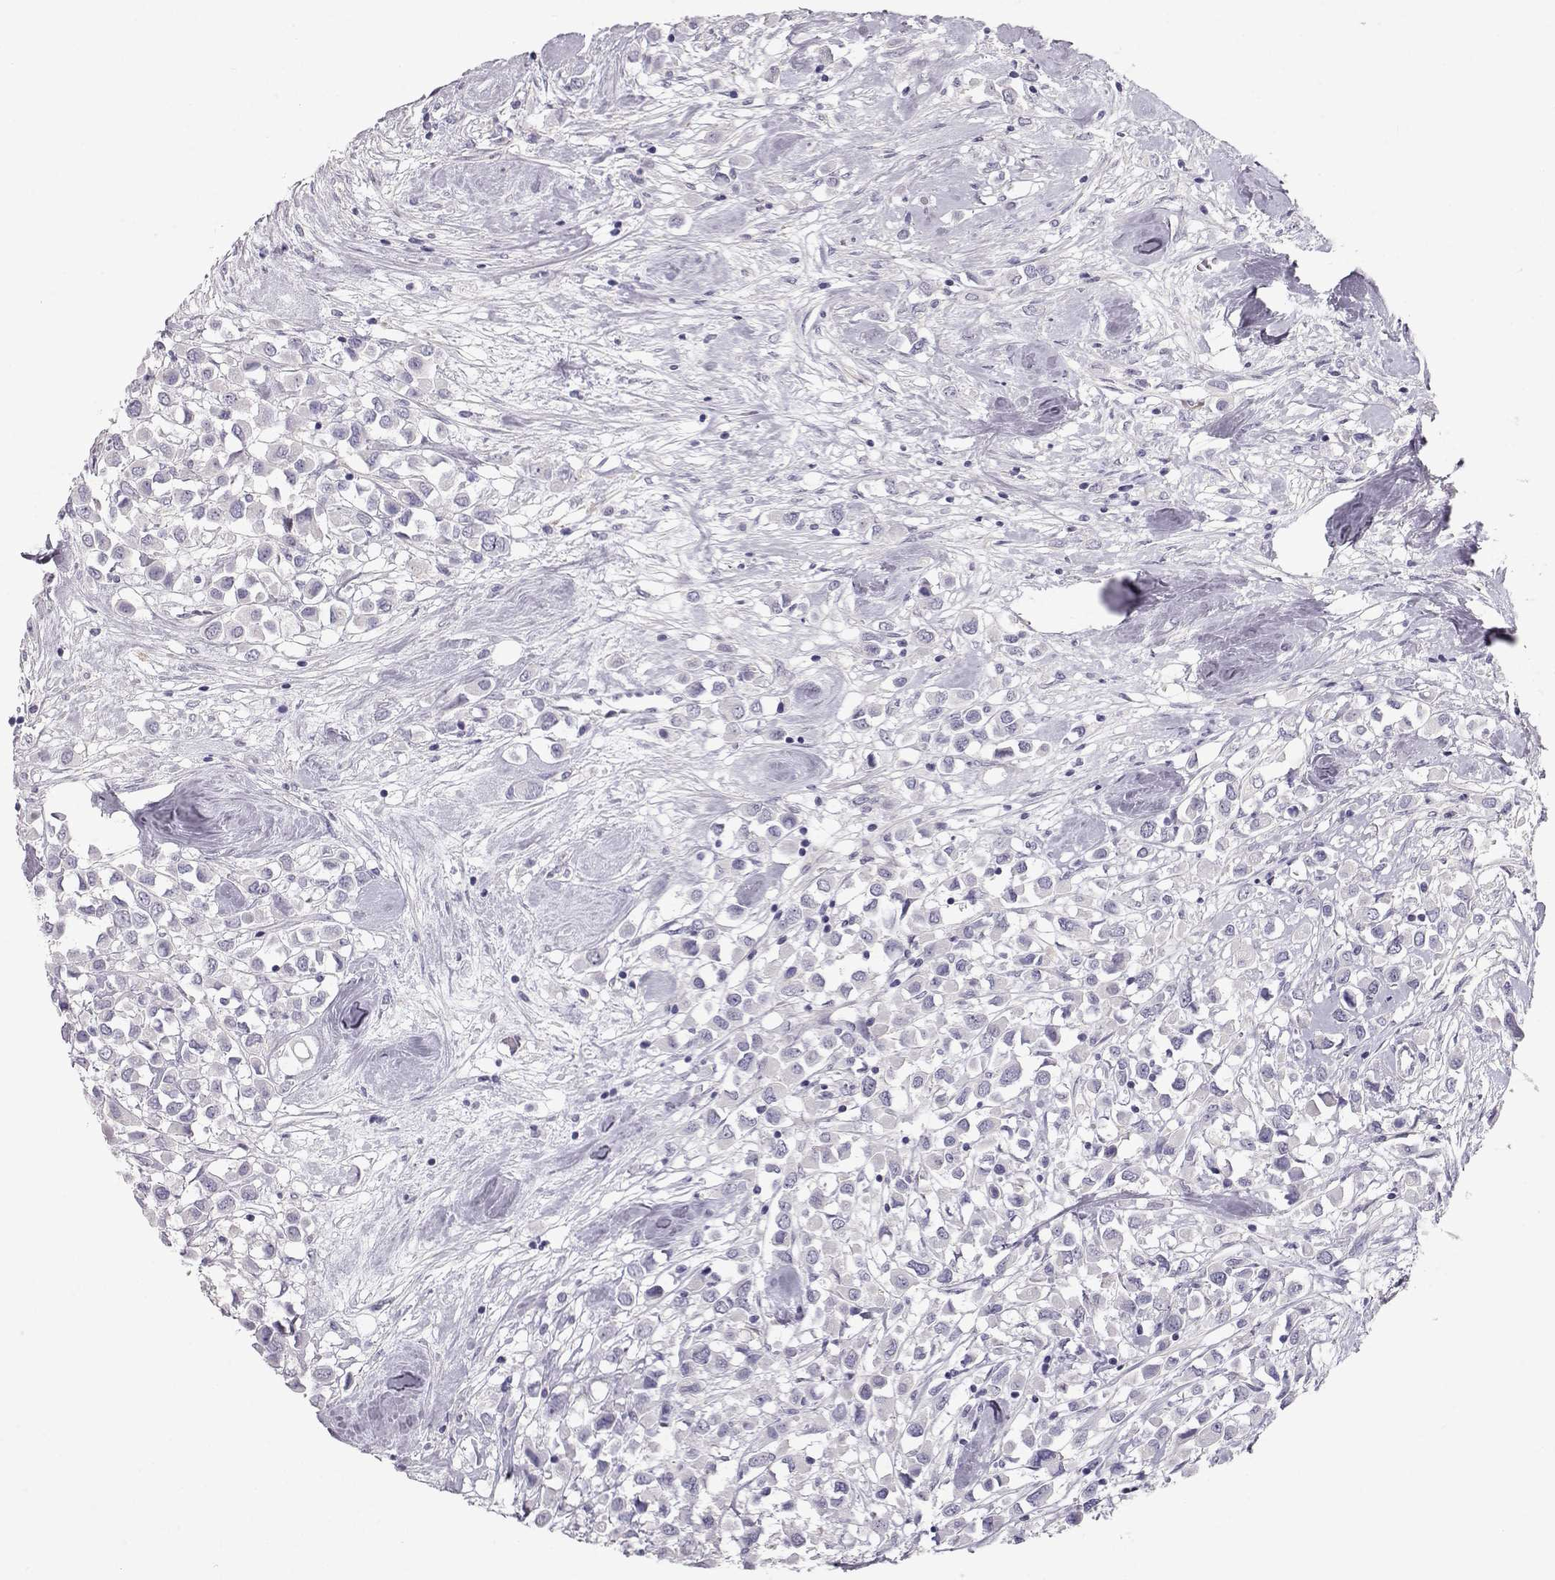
{"staining": {"intensity": "negative", "quantity": "none", "location": "none"}, "tissue": "breast cancer", "cell_type": "Tumor cells", "image_type": "cancer", "snomed": [{"axis": "morphology", "description": "Duct carcinoma"}, {"axis": "topography", "description": "Breast"}], "caption": "High magnification brightfield microscopy of breast cancer stained with DAB (brown) and counterstained with hematoxylin (blue): tumor cells show no significant positivity.", "gene": "SLITRK3", "patient": {"sex": "female", "age": 61}}